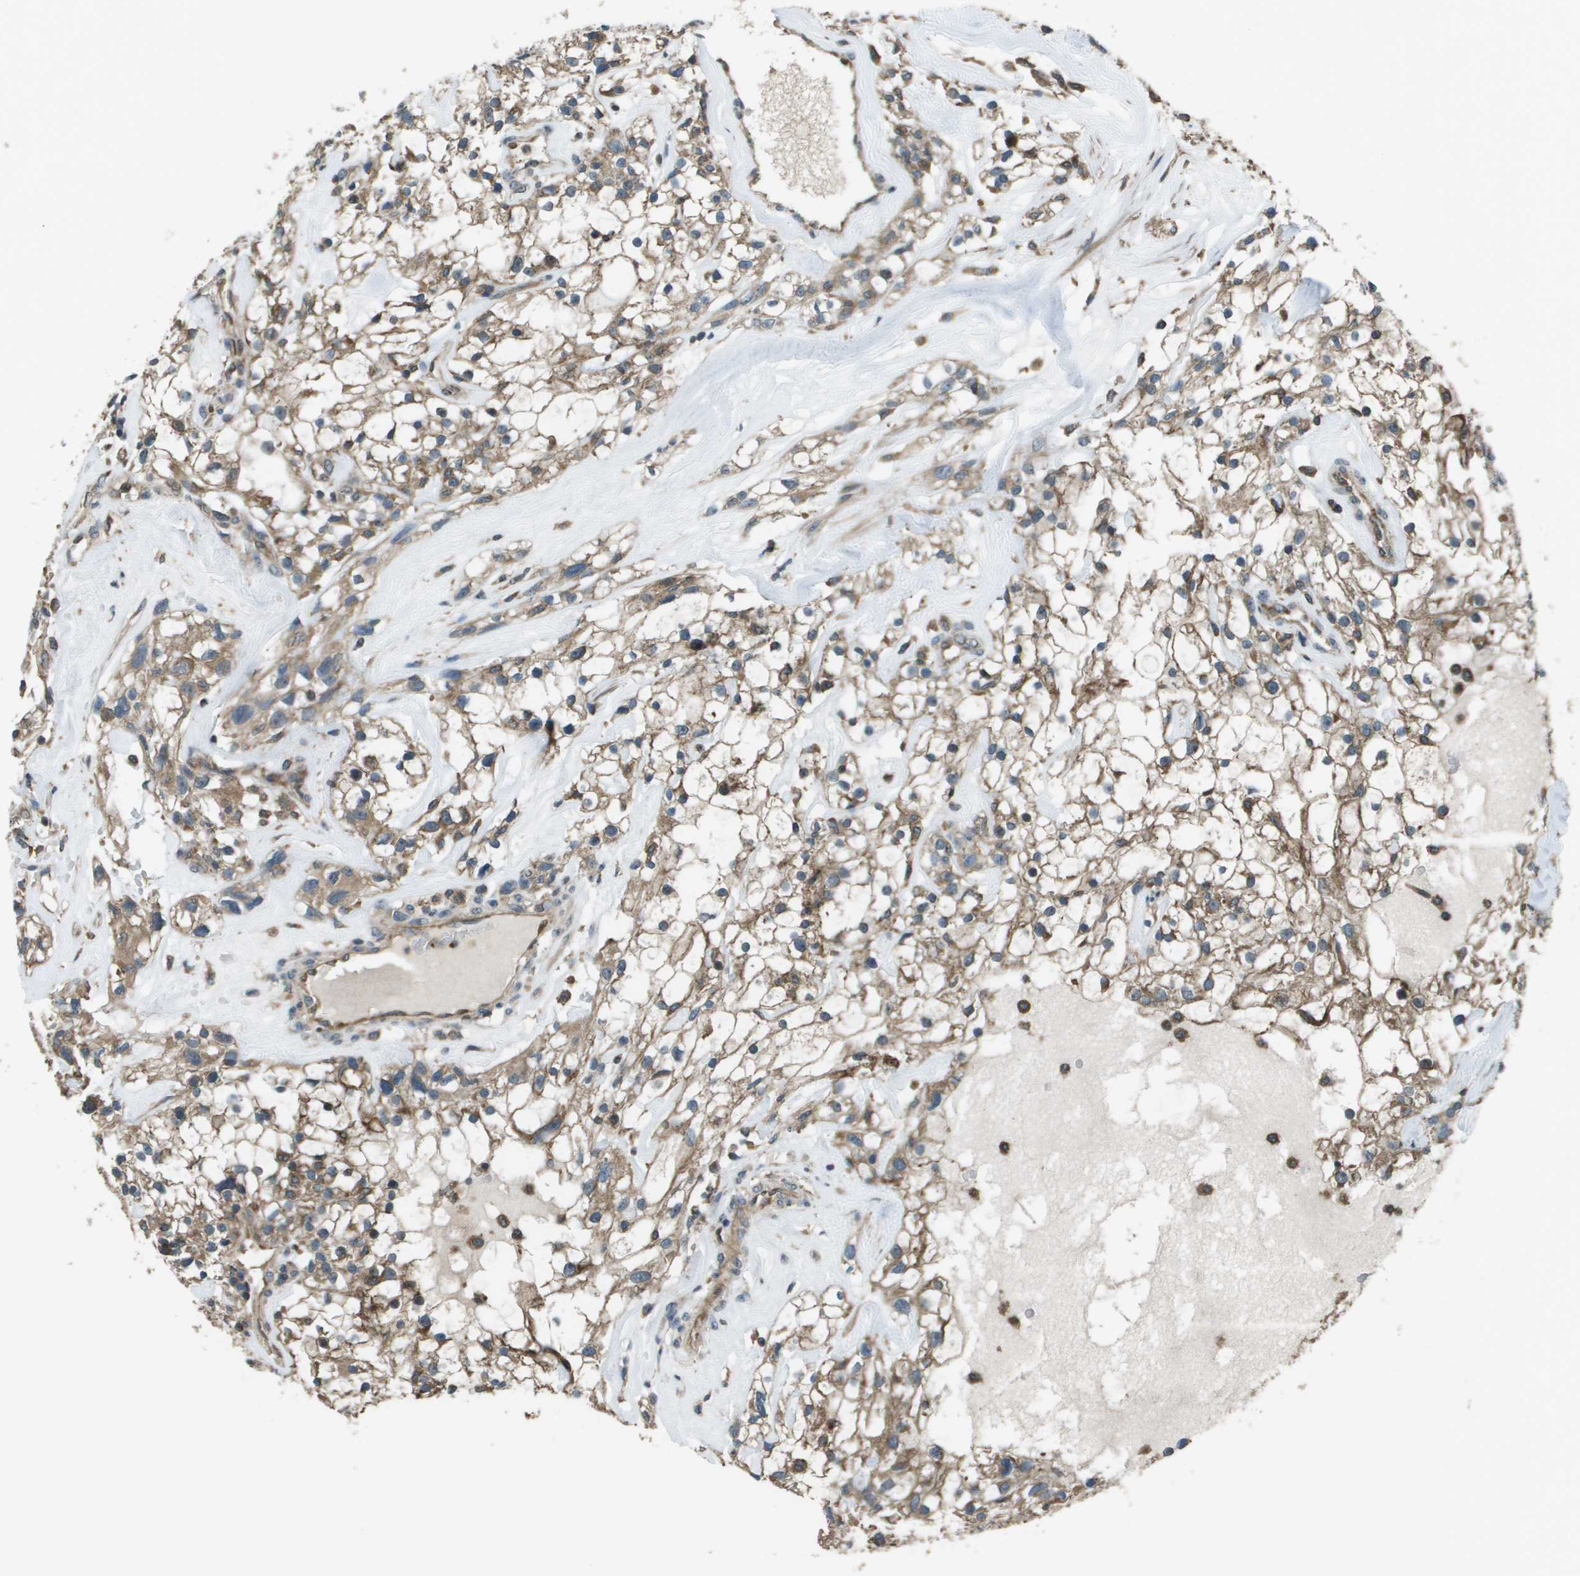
{"staining": {"intensity": "moderate", "quantity": ">75%", "location": "cytoplasmic/membranous"}, "tissue": "renal cancer", "cell_type": "Tumor cells", "image_type": "cancer", "snomed": [{"axis": "morphology", "description": "Adenocarcinoma, NOS"}, {"axis": "topography", "description": "Kidney"}], "caption": "This is an image of immunohistochemistry (IHC) staining of adenocarcinoma (renal), which shows moderate staining in the cytoplasmic/membranous of tumor cells.", "gene": "PLPBP", "patient": {"sex": "female", "age": 60}}